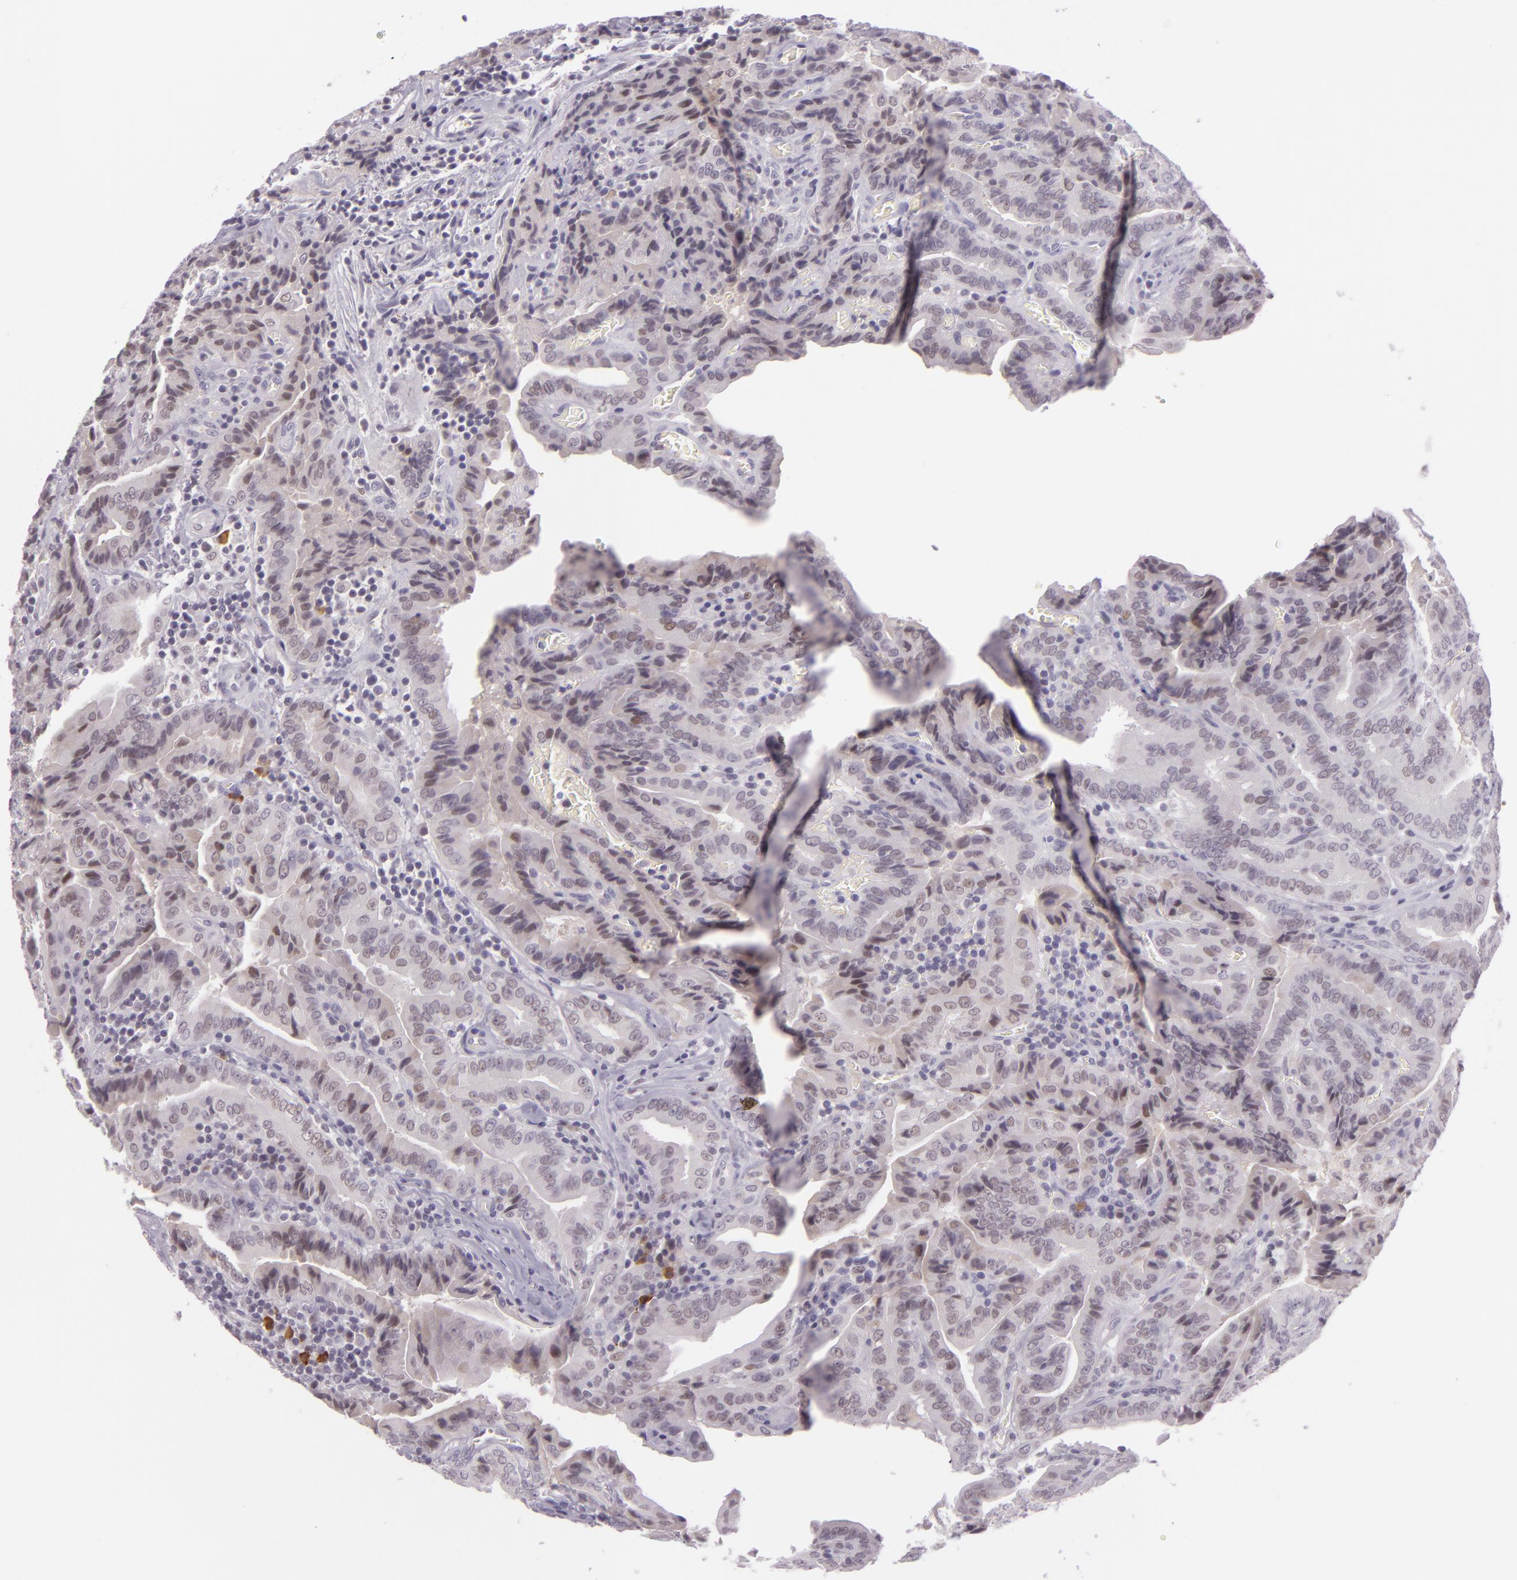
{"staining": {"intensity": "weak", "quantity": "<25%", "location": "nuclear"}, "tissue": "thyroid cancer", "cell_type": "Tumor cells", "image_type": "cancer", "snomed": [{"axis": "morphology", "description": "Papillary adenocarcinoma, NOS"}, {"axis": "topography", "description": "Thyroid gland"}], "caption": "DAB (3,3'-diaminobenzidine) immunohistochemical staining of papillary adenocarcinoma (thyroid) demonstrates no significant staining in tumor cells.", "gene": "CHEK2", "patient": {"sex": "female", "age": 71}}